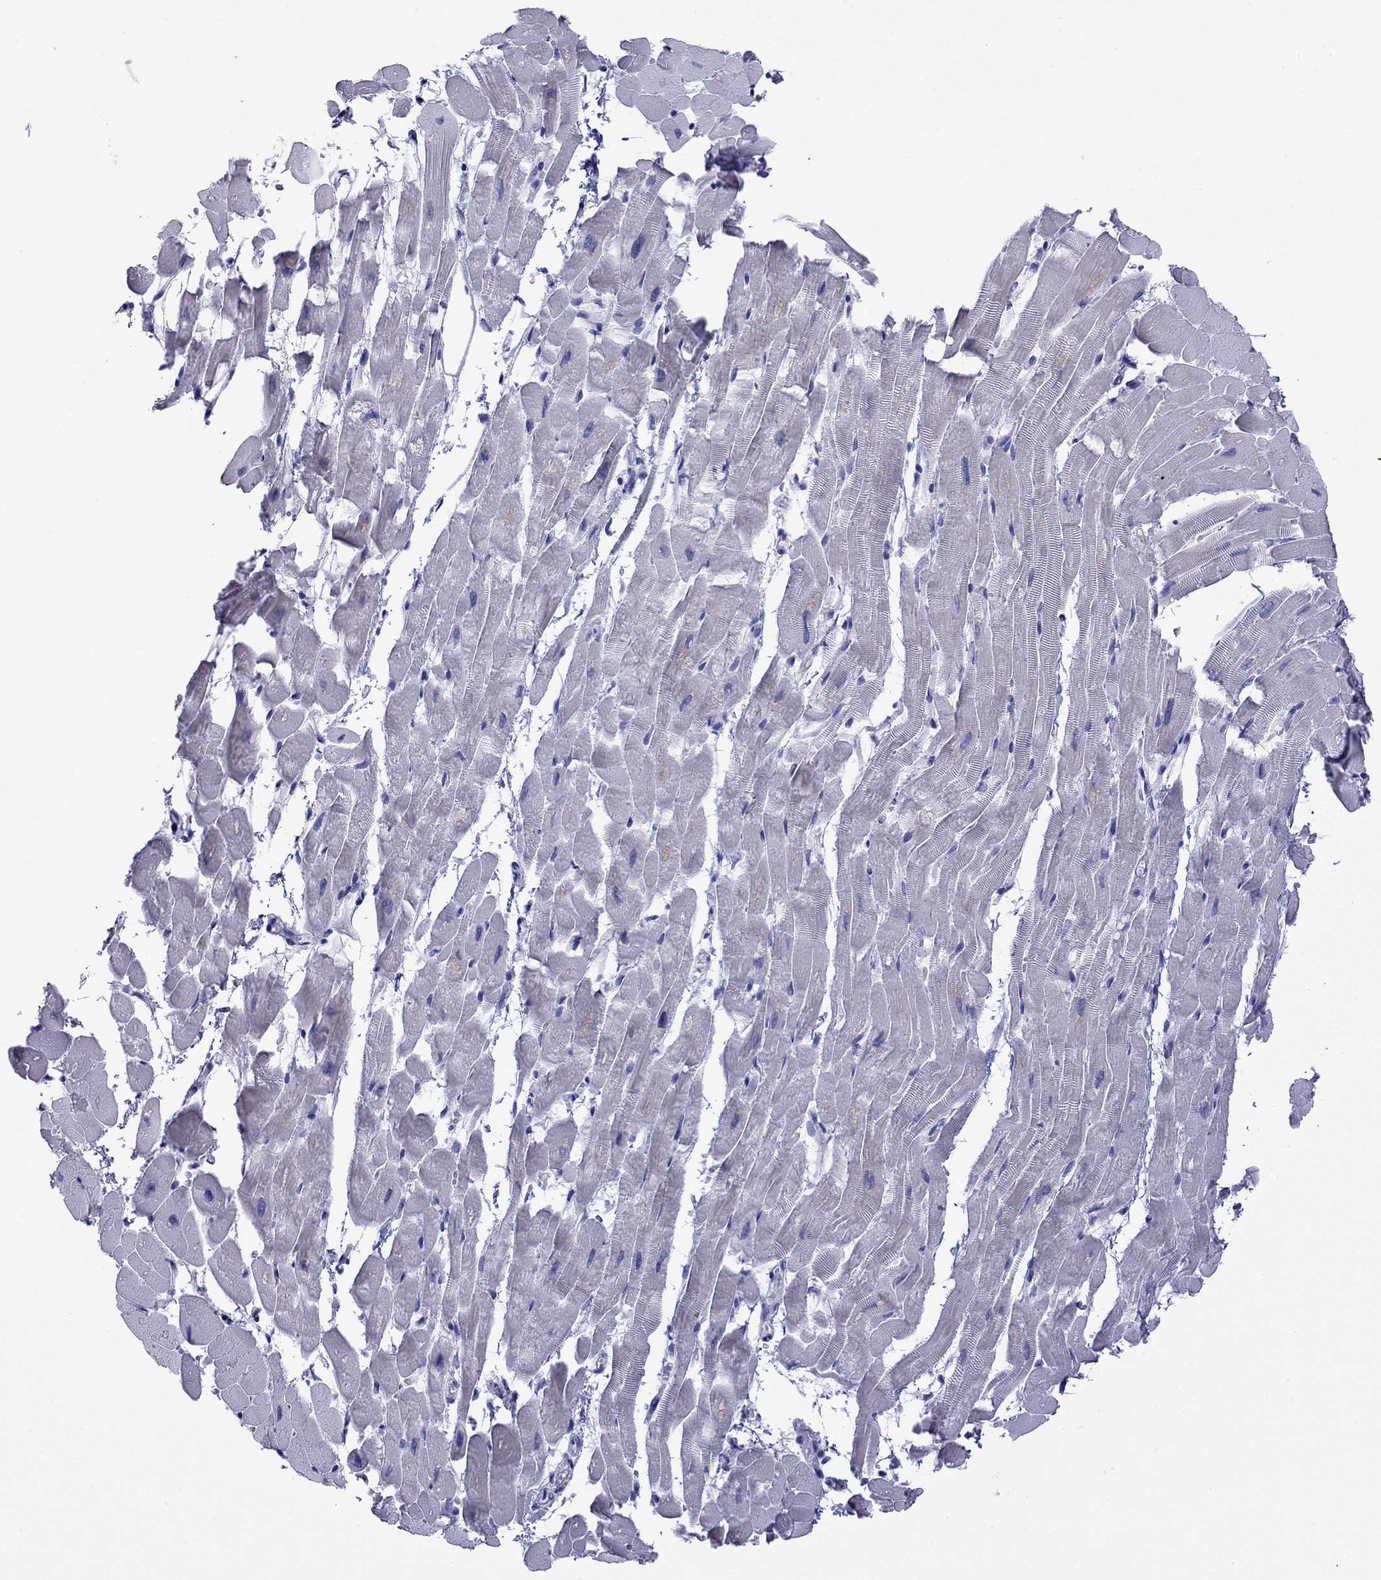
{"staining": {"intensity": "negative", "quantity": "none", "location": "none"}, "tissue": "heart muscle", "cell_type": "Cardiomyocytes", "image_type": "normal", "snomed": [{"axis": "morphology", "description": "Normal tissue, NOS"}, {"axis": "topography", "description": "Heart"}], "caption": "High power microscopy micrograph of an immunohistochemistry (IHC) micrograph of unremarkable heart muscle, revealing no significant staining in cardiomyocytes. (IHC, brightfield microscopy, high magnification).", "gene": "FIGLA", "patient": {"sex": "male", "age": 37}}